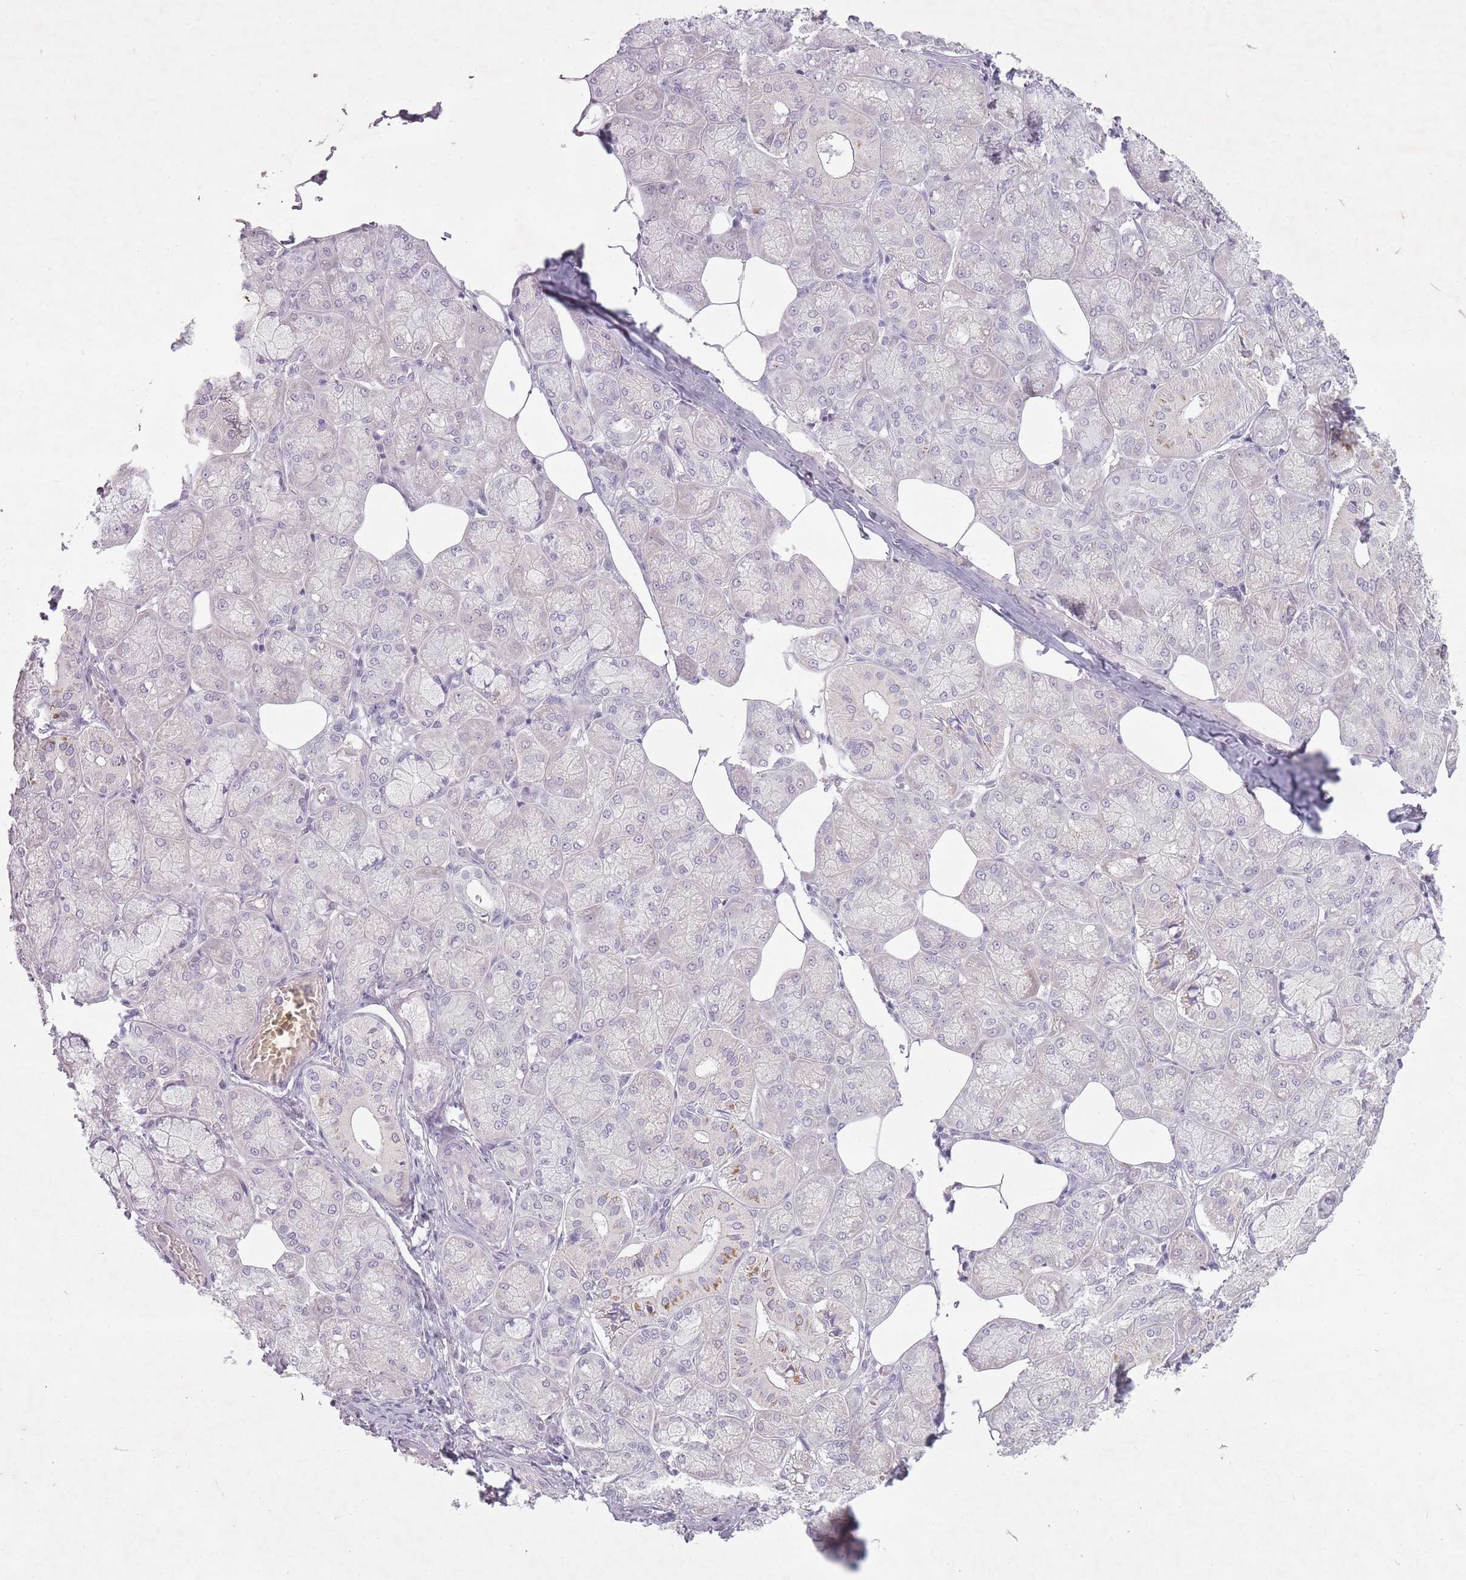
{"staining": {"intensity": "moderate", "quantity": "<25%", "location": "cytoplasmic/membranous"}, "tissue": "salivary gland", "cell_type": "Glandular cells", "image_type": "normal", "snomed": [{"axis": "morphology", "description": "Normal tissue, NOS"}, {"axis": "topography", "description": "Salivary gland"}], "caption": "Immunohistochemistry (IHC) (DAB (3,3'-diaminobenzidine)) staining of unremarkable human salivary gland exhibits moderate cytoplasmic/membranous protein expression in approximately <25% of glandular cells. (brown staining indicates protein expression, while blue staining denotes nuclei).", "gene": "FAM43B", "patient": {"sex": "male", "age": 74}}